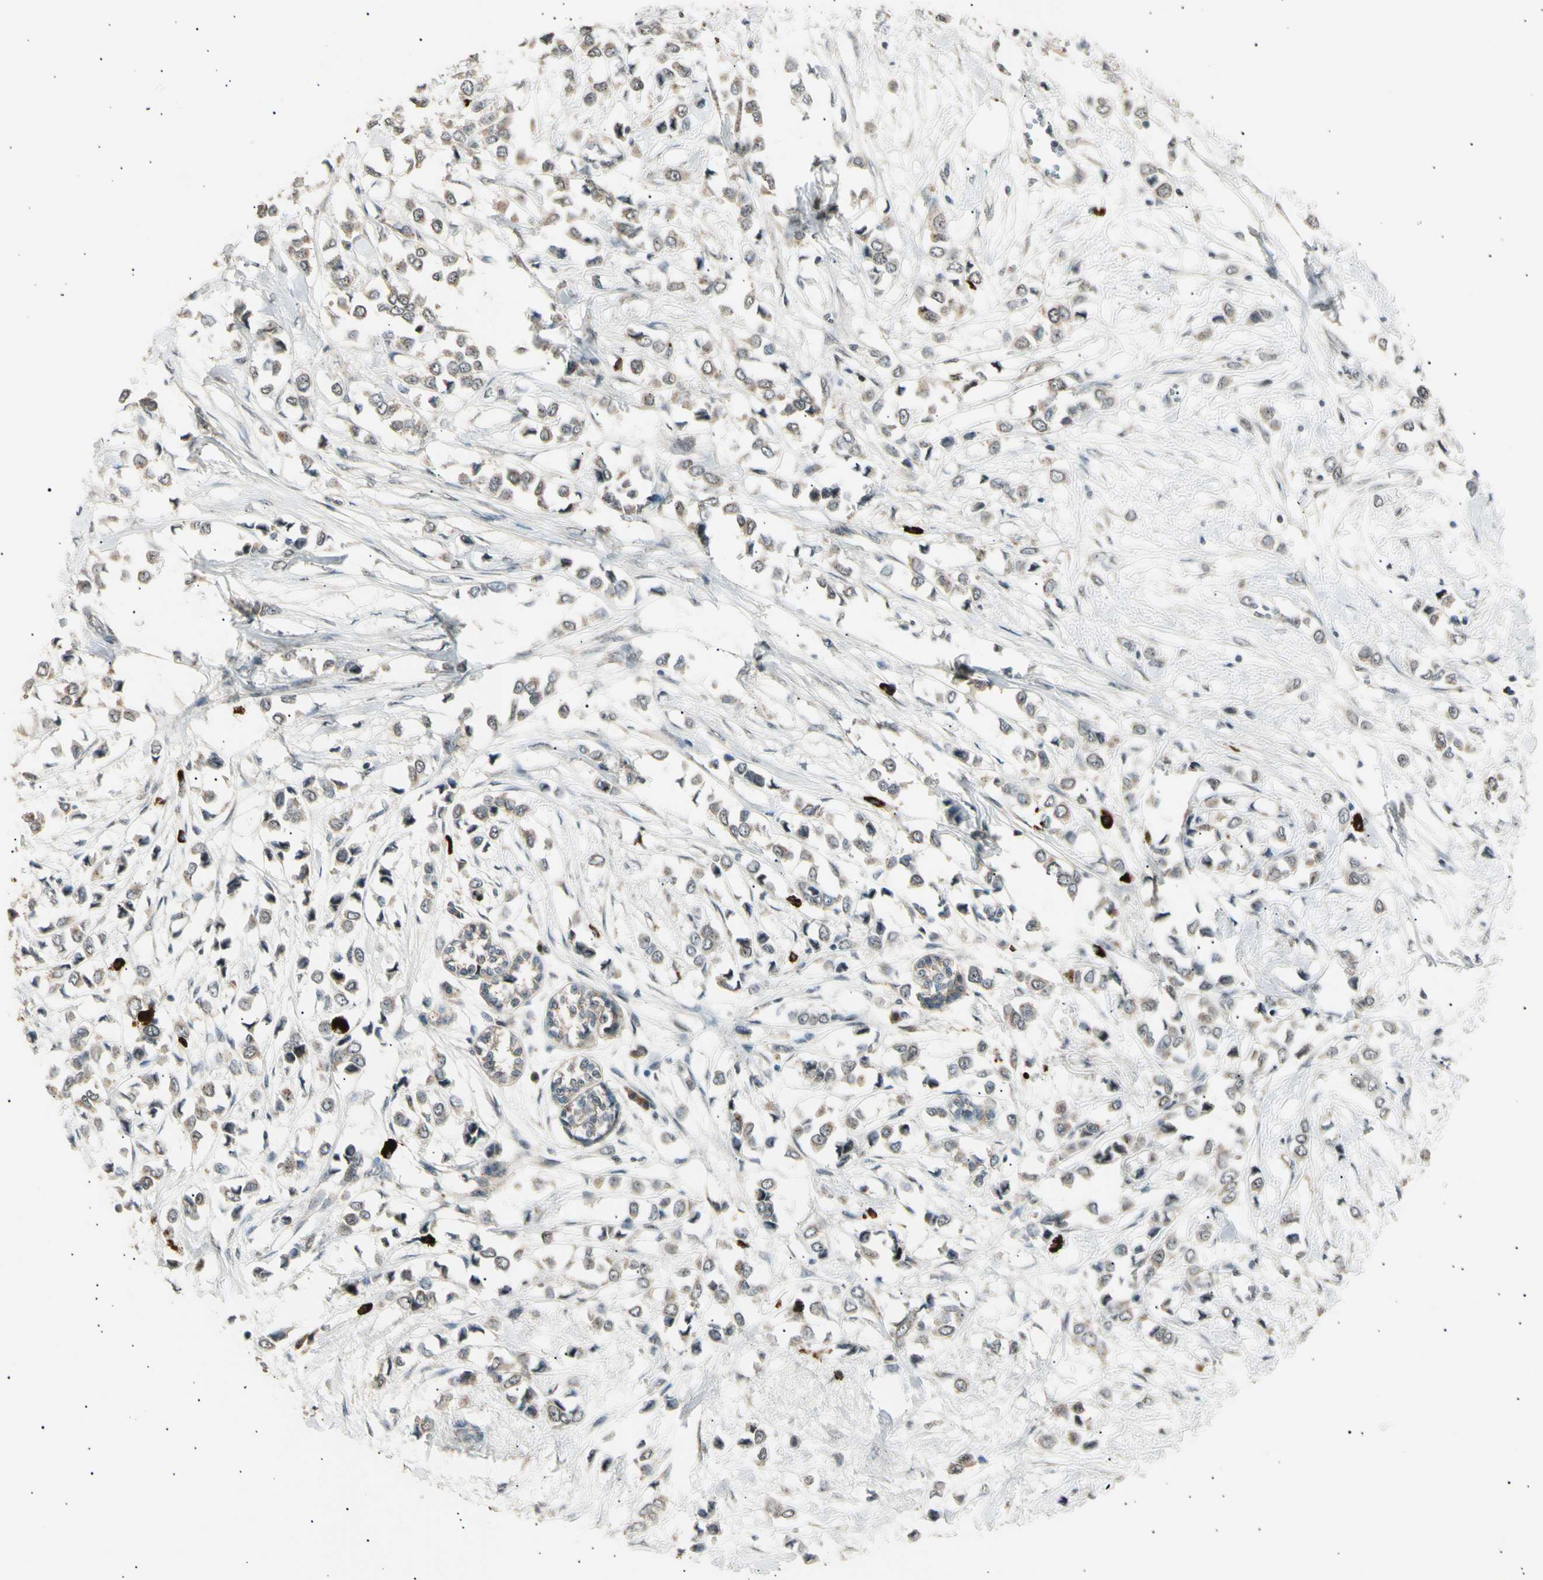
{"staining": {"intensity": "weak", "quantity": "25%-75%", "location": "cytoplasmic/membranous"}, "tissue": "breast cancer", "cell_type": "Tumor cells", "image_type": "cancer", "snomed": [{"axis": "morphology", "description": "Lobular carcinoma"}, {"axis": "topography", "description": "Breast"}], "caption": "Breast cancer tissue shows weak cytoplasmic/membranous staining in about 25%-75% of tumor cells", "gene": "NUAK2", "patient": {"sex": "female", "age": 51}}